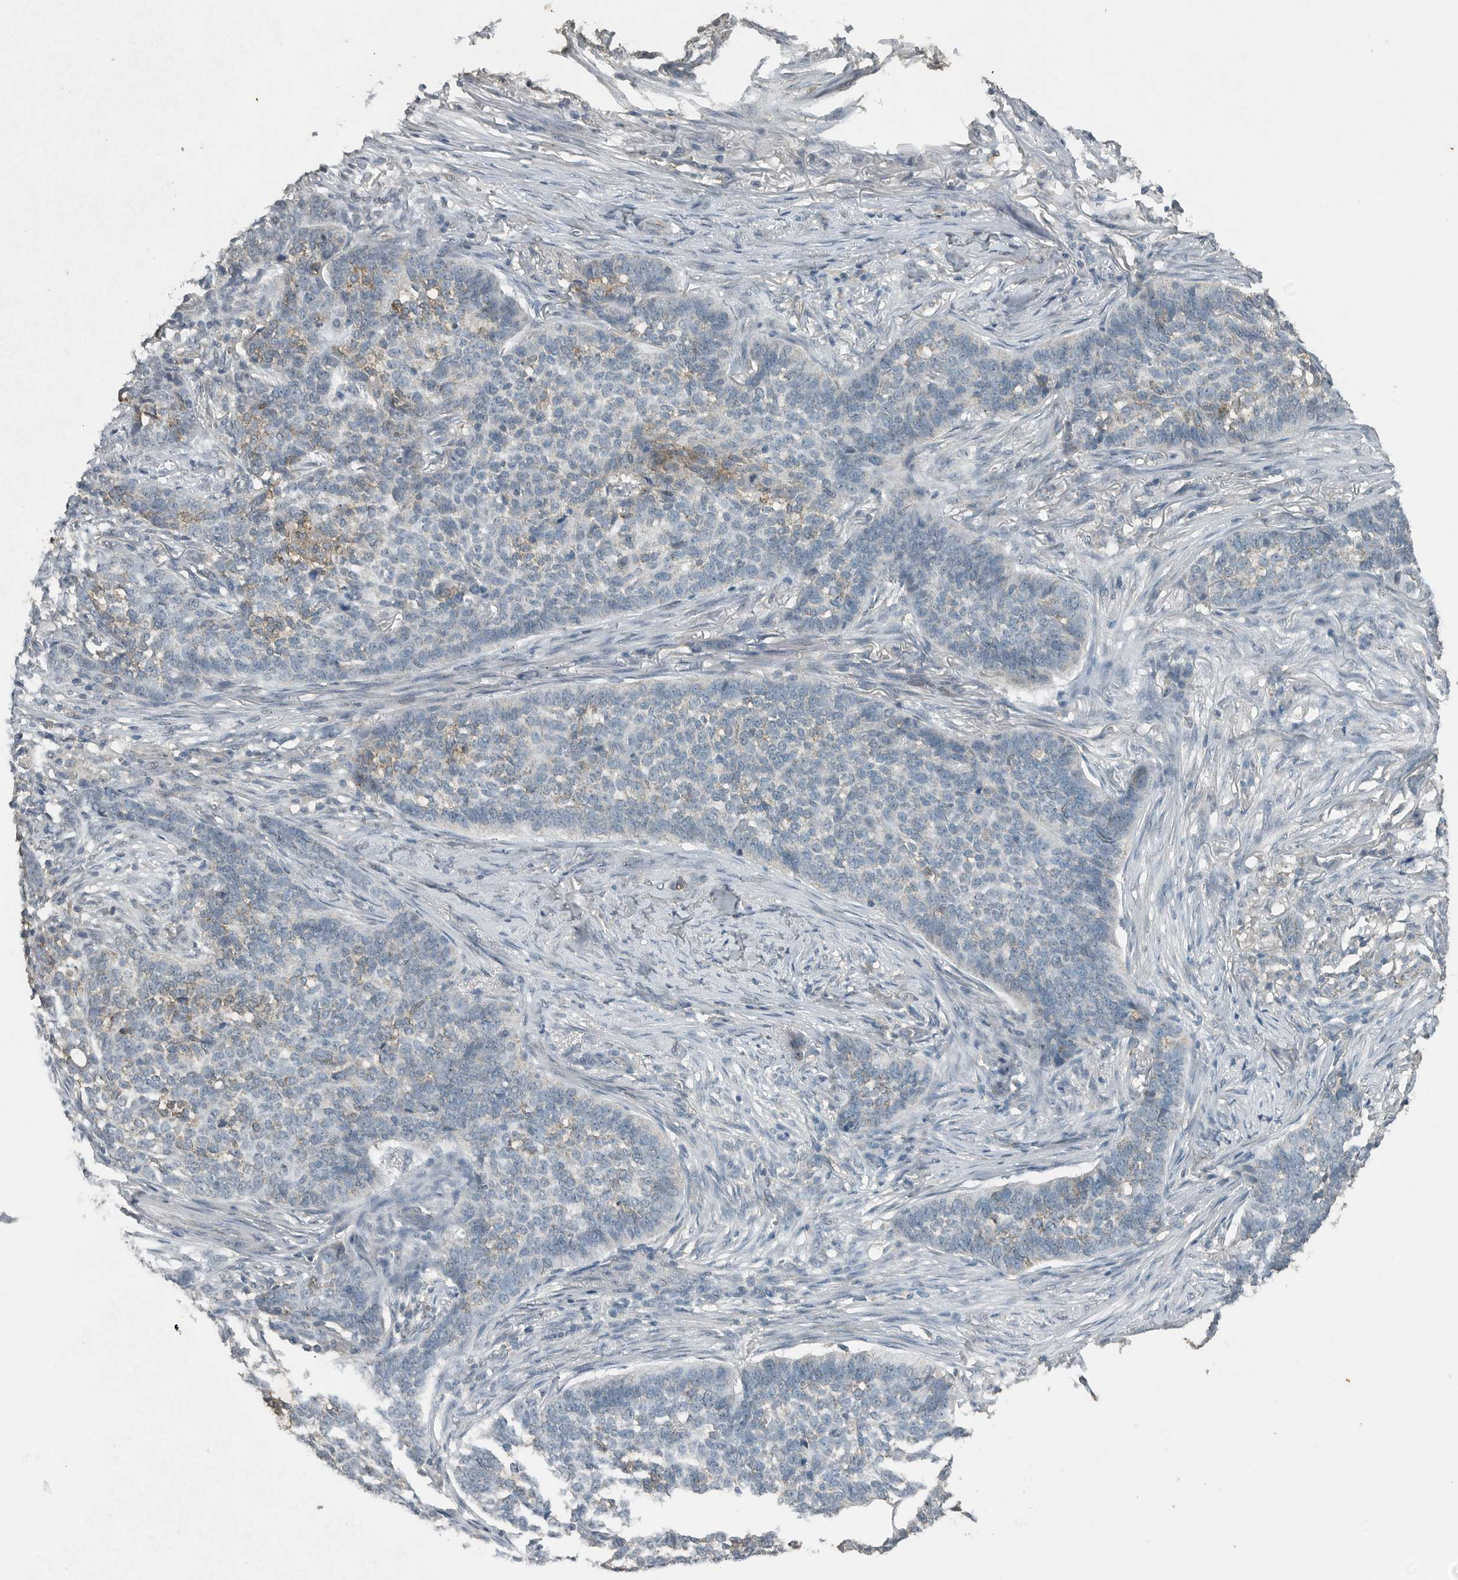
{"staining": {"intensity": "weak", "quantity": "<25%", "location": "cytoplasmic/membranous"}, "tissue": "skin cancer", "cell_type": "Tumor cells", "image_type": "cancer", "snomed": [{"axis": "morphology", "description": "Basal cell carcinoma"}, {"axis": "topography", "description": "Skin"}], "caption": "DAB immunohistochemical staining of human skin cancer displays no significant staining in tumor cells. Nuclei are stained in blue.", "gene": "IL6ST", "patient": {"sex": "male", "age": 85}}